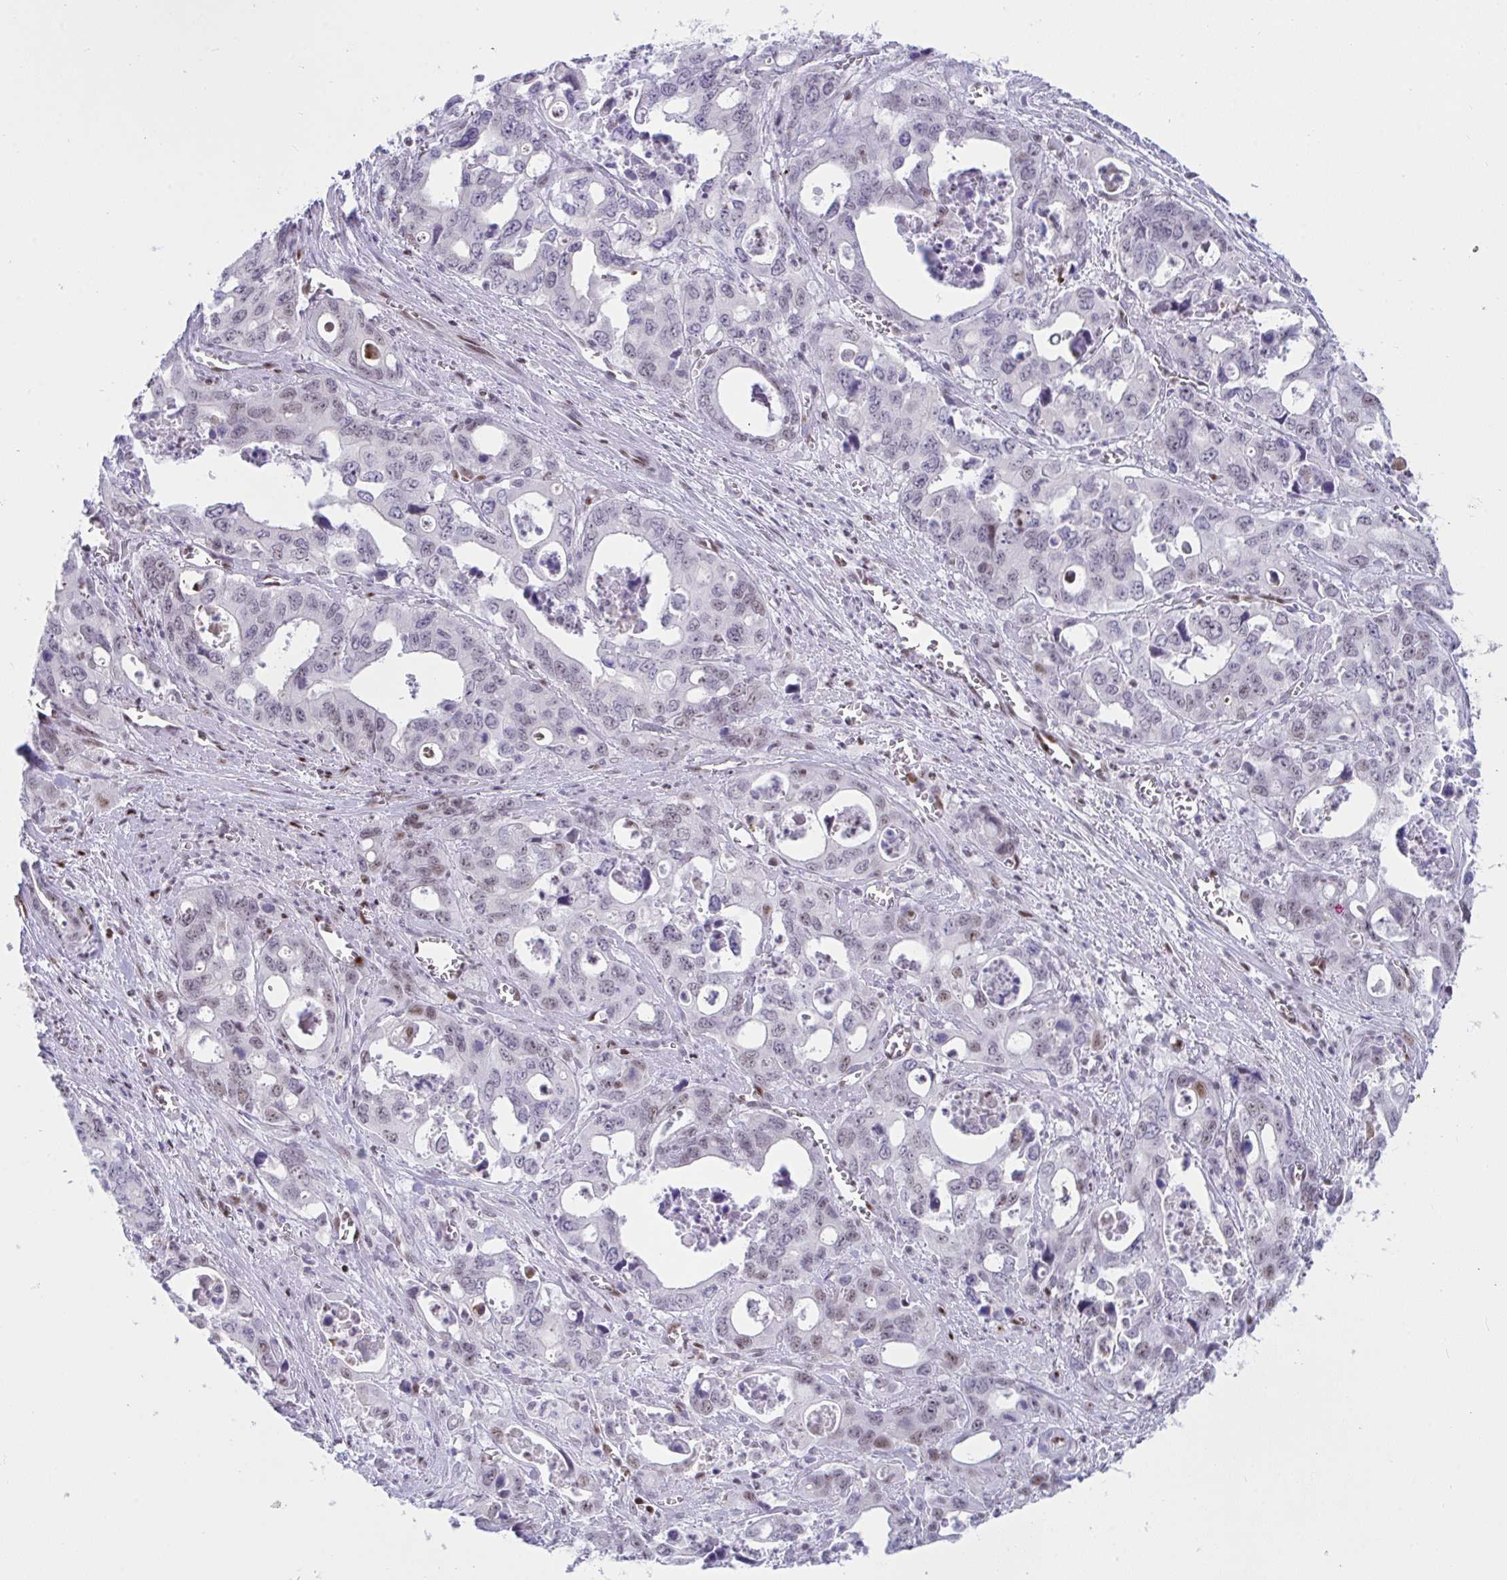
{"staining": {"intensity": "weak", "quantity": "<25%", "location": "nuclear"}, "tissue": "stomach cancer", "cell_type": "Tumor cells", "image_type": "cancer", "snomed": [{"axis": "morphology", "description": "Adenocarcinoma, NOS"}, {"axis": "topography", "description": "Stomach, upper"}], "caption": "This is a histopathology image of immunohistochemistry staining of adenocarcinoma (stomach), which shows no expression in tumor cells.", "gene": "IKZF2", "patient": {"sex": "male", "age": 74}}